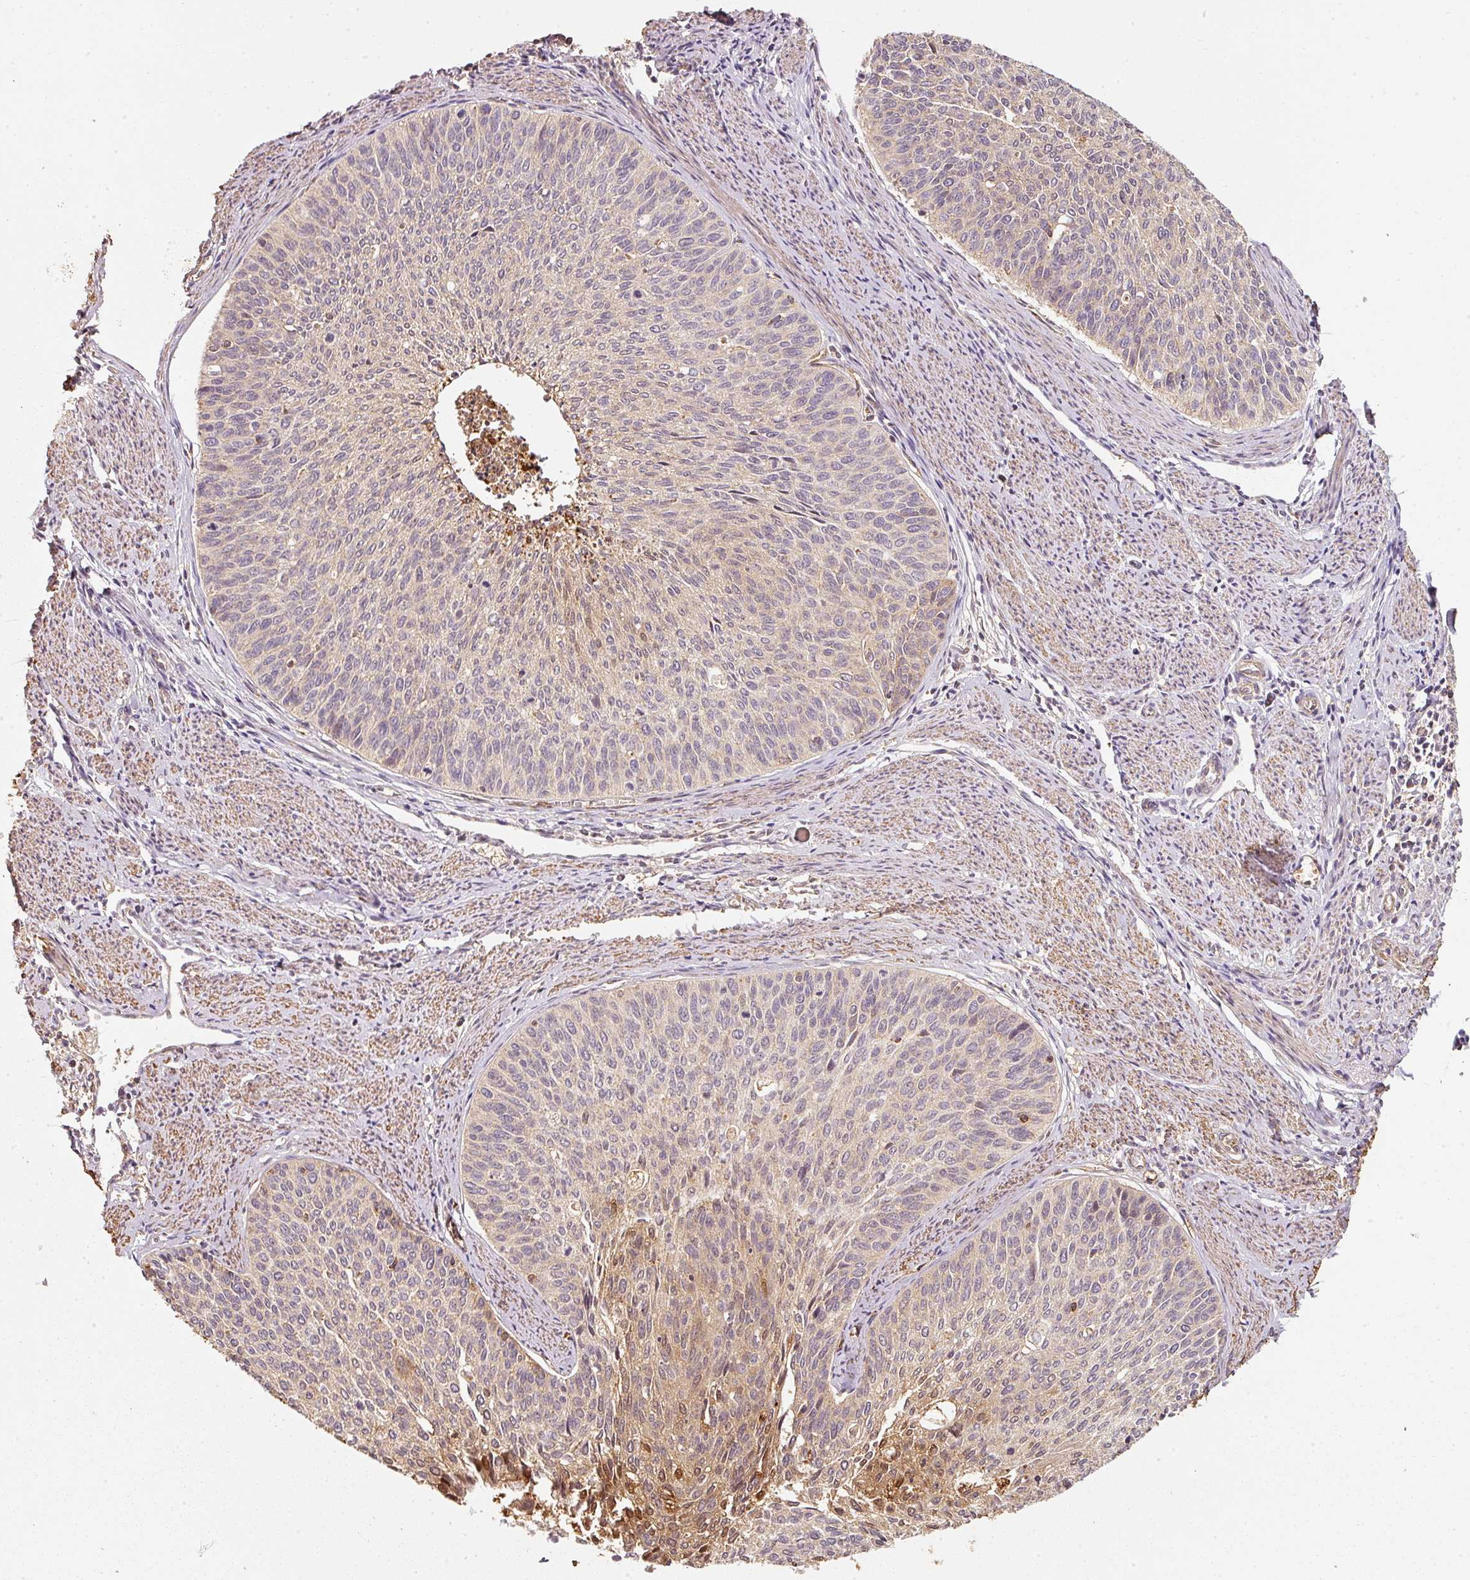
{"staining": {"intensity": "moderate", "quantity": "<25%", "location": "cytoplasmic/membranous,nuclear"}, "tissue": "cervical cancer", "cell_type": "Tumor cells", "image_type": "cancer", "snomed": [{"axis": "morphology", "description": "Squamous cell carcinoma, NOS"}, {"axis": "topography", "description": "Cervix"}], "caption": "An image of human squamous cell carcinoma (cervical) stained for a protein exhibits moderate cytoplasmic/membranous and nuclear brown staining in tumor cells.", "gene": "CEP95", "patient": {"sex": "female", "age": 55}}